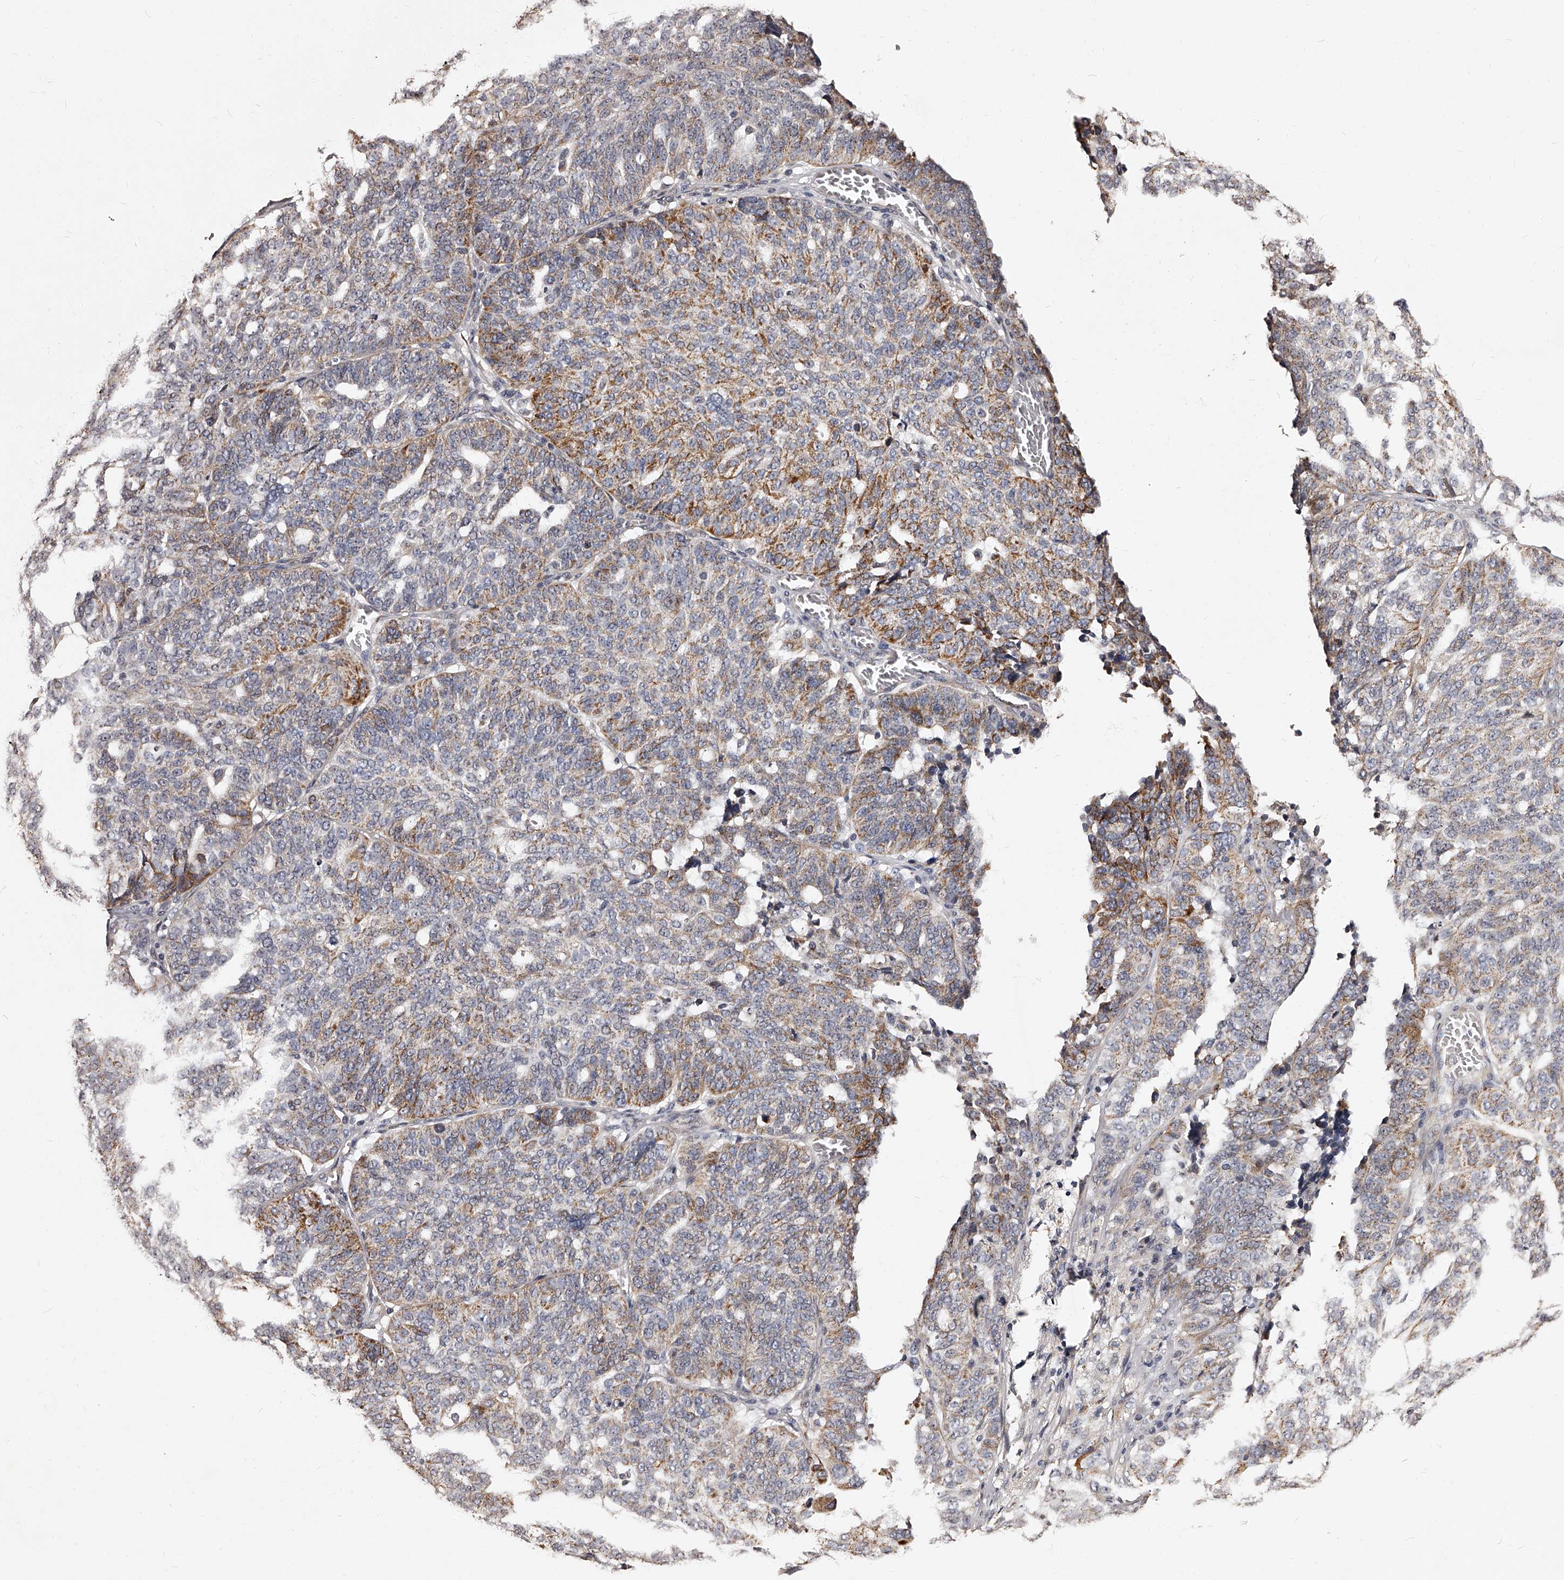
{"staining": {"intensity": "strong", "quantity": "25%-75%", "location": "cytoplasmic/membranous"}, "tissue": "ovarian cancer", "cell_type": "Tumor cells", "image_type": "cancer", "snomed": [{"axis": "morphology", "description": "Cystadenocarcinoma, serous, NOS"}, {"axis": "topography", "description": "Ovary"}], "caption": "Protein expression analysis of ovarian serous cystadenocarcinoma shows strong cytoplasmic/membranous positivity in about 25%-75% of tumor cells.", "gene": "RSC1A1", "patient": {"sex": "female", "age": 59}}